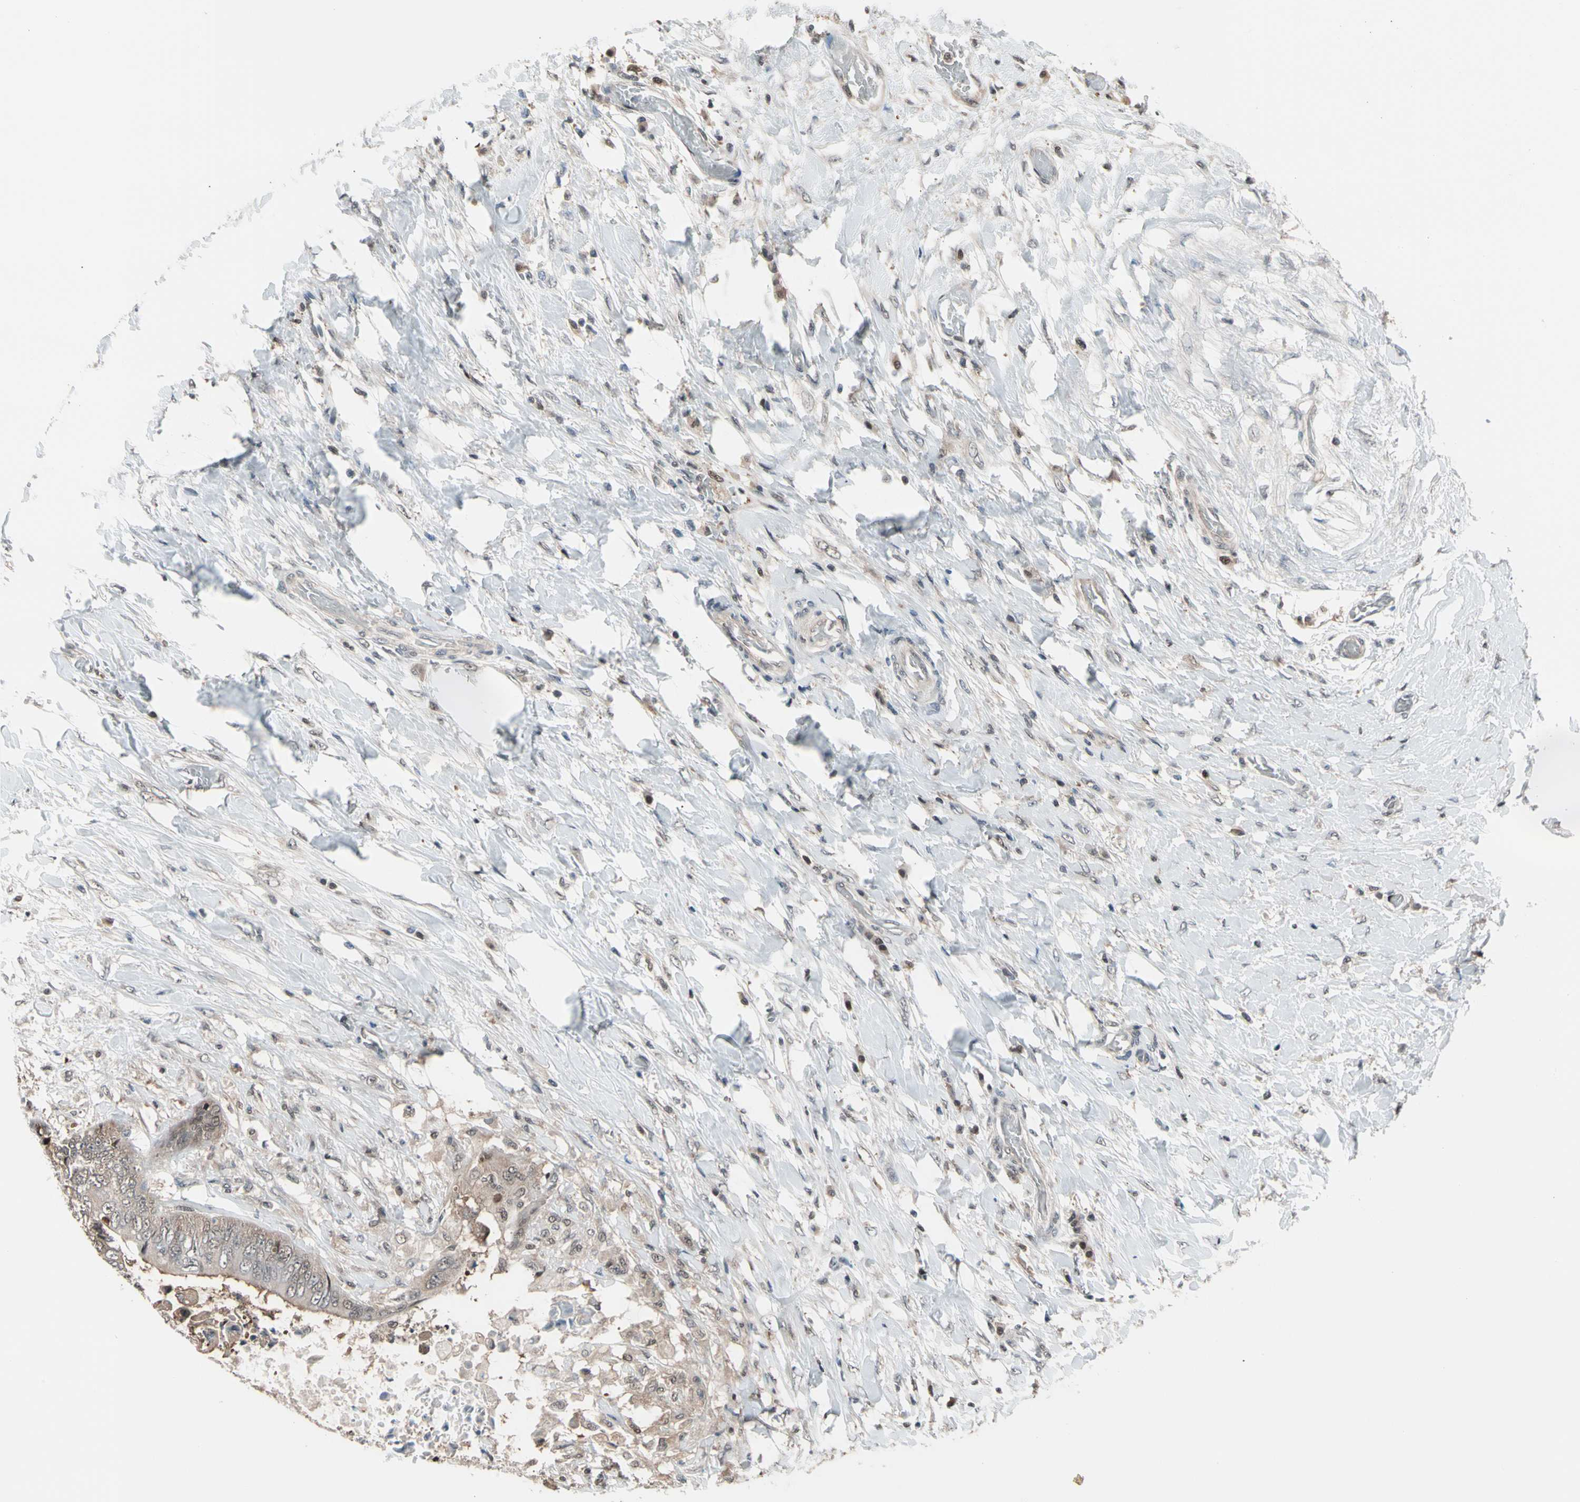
{"staining": {"intensity": "weak", "quantity": ">75%", "location": "cytoplasmic/membranous,nuclear"}, "tissue": "colorectal cancer", "cell_type": "Tumor cells", "image_type": "cancer", "snomed": [{"axis": "morphology", "description": "Adenocarcinoma, NOS"}, {"axis": "topography", "description": "Rectum"}], "caption": "A photomicrograph of colorectal adenocarcinoma stained for a protein reveals weak cytoplasmic/membranous and nuclear brown staining in tumor cells. Using DAB (3,3'-diaminobenzidine) (brown) and hematoxylin (blue) stains, captured at high magnification using brightfield microscopy.", "gene": "PSMA2", "patient": {"sex": "female", "age": 77}}